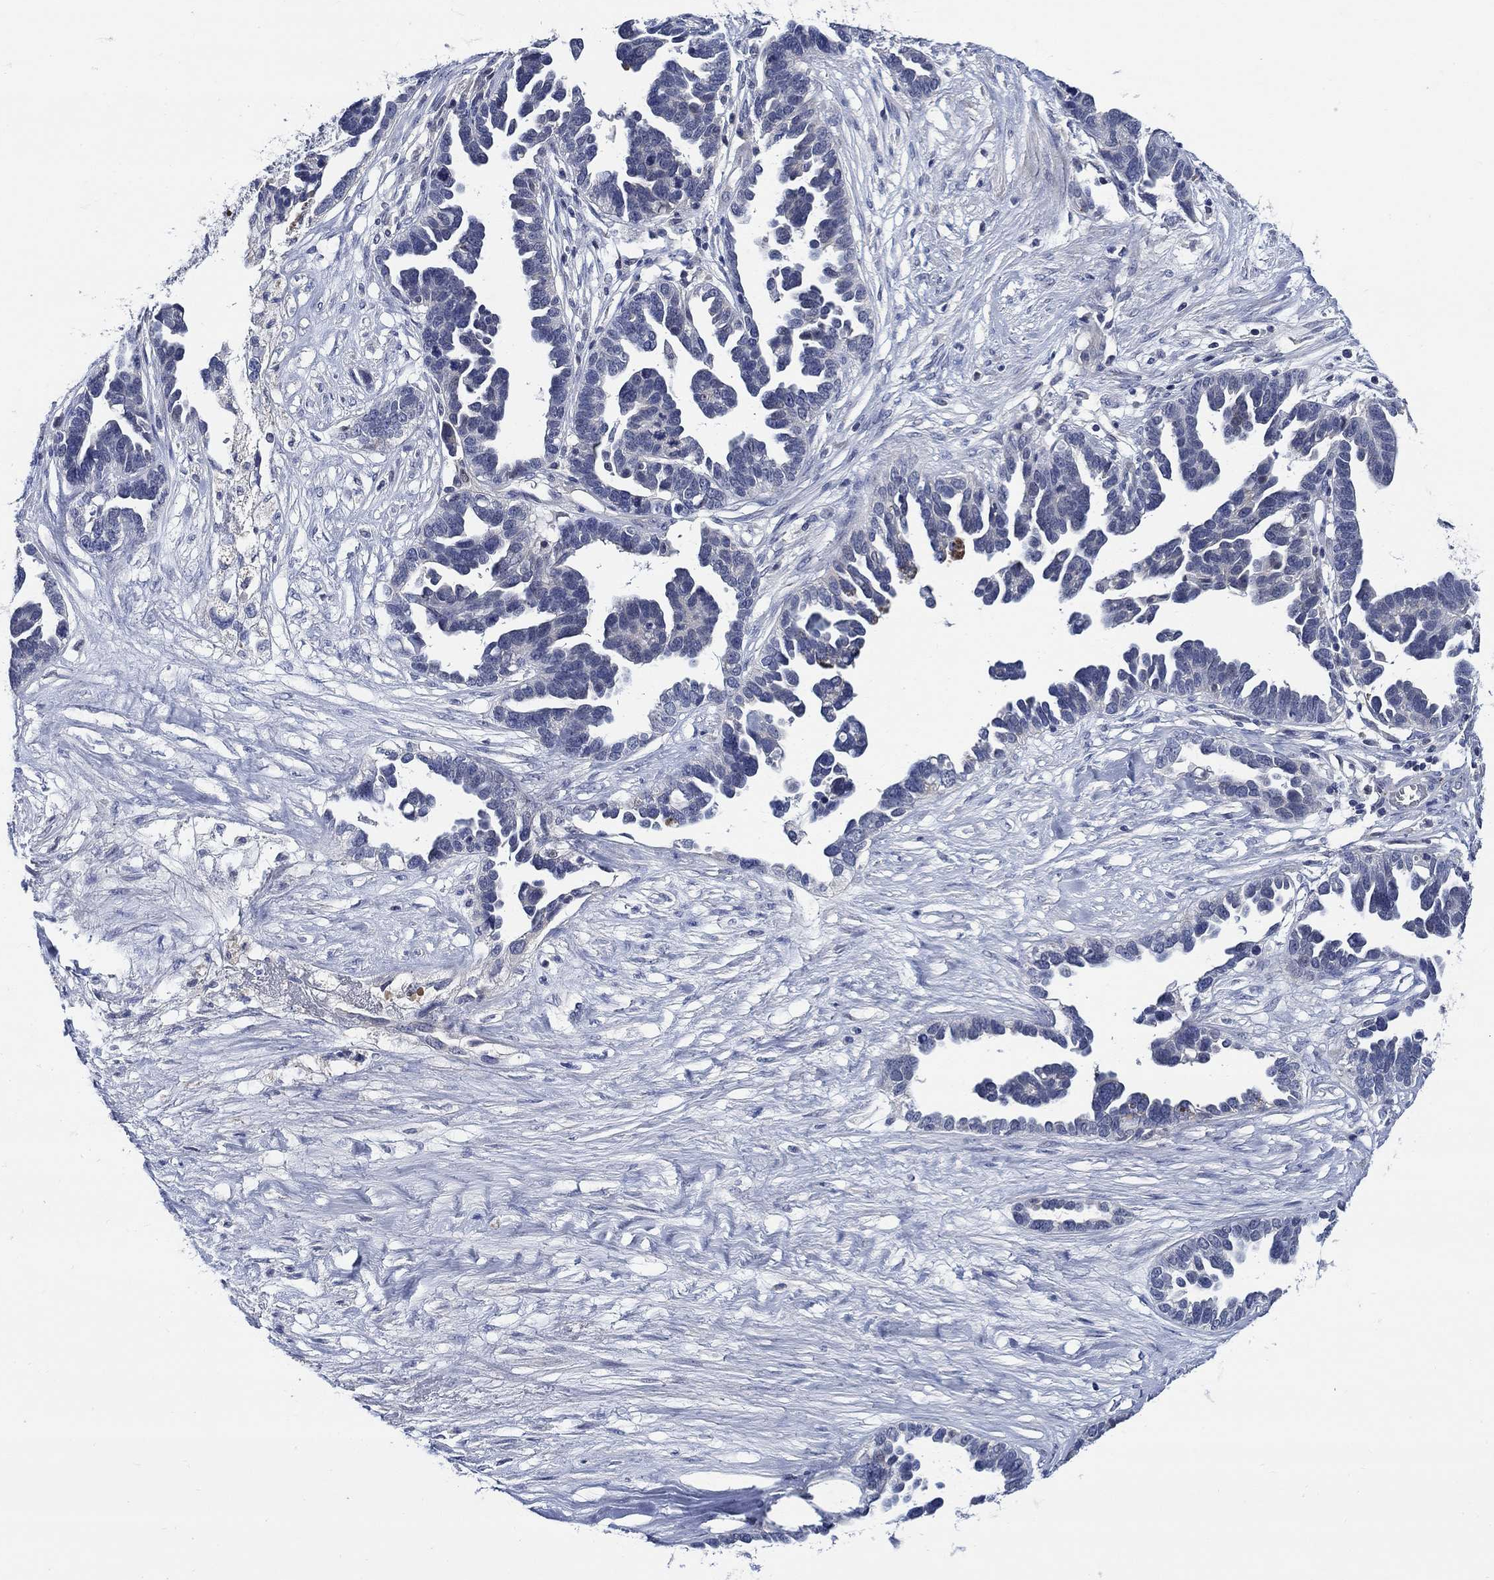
{"staining": {"intensity": "negative", "quantity": "none", "location": "none"}, "tissue": "ovarian cancer", "cell_type": "Tumor cells", "image_type": "cancer", "snomed": [{"axis": "morphology", "description": "Cystadenocarcinoma, serous, NOS"}, {"axis": "topography", "description": "Ovary"}], "caption": "IHC image of neoplastic tissue: ovarian cancer stained with DAB displays no significant protein staining in tumor cells.", "gene": "ALOX12", "patient": {"sex": "female", "age": 54}}